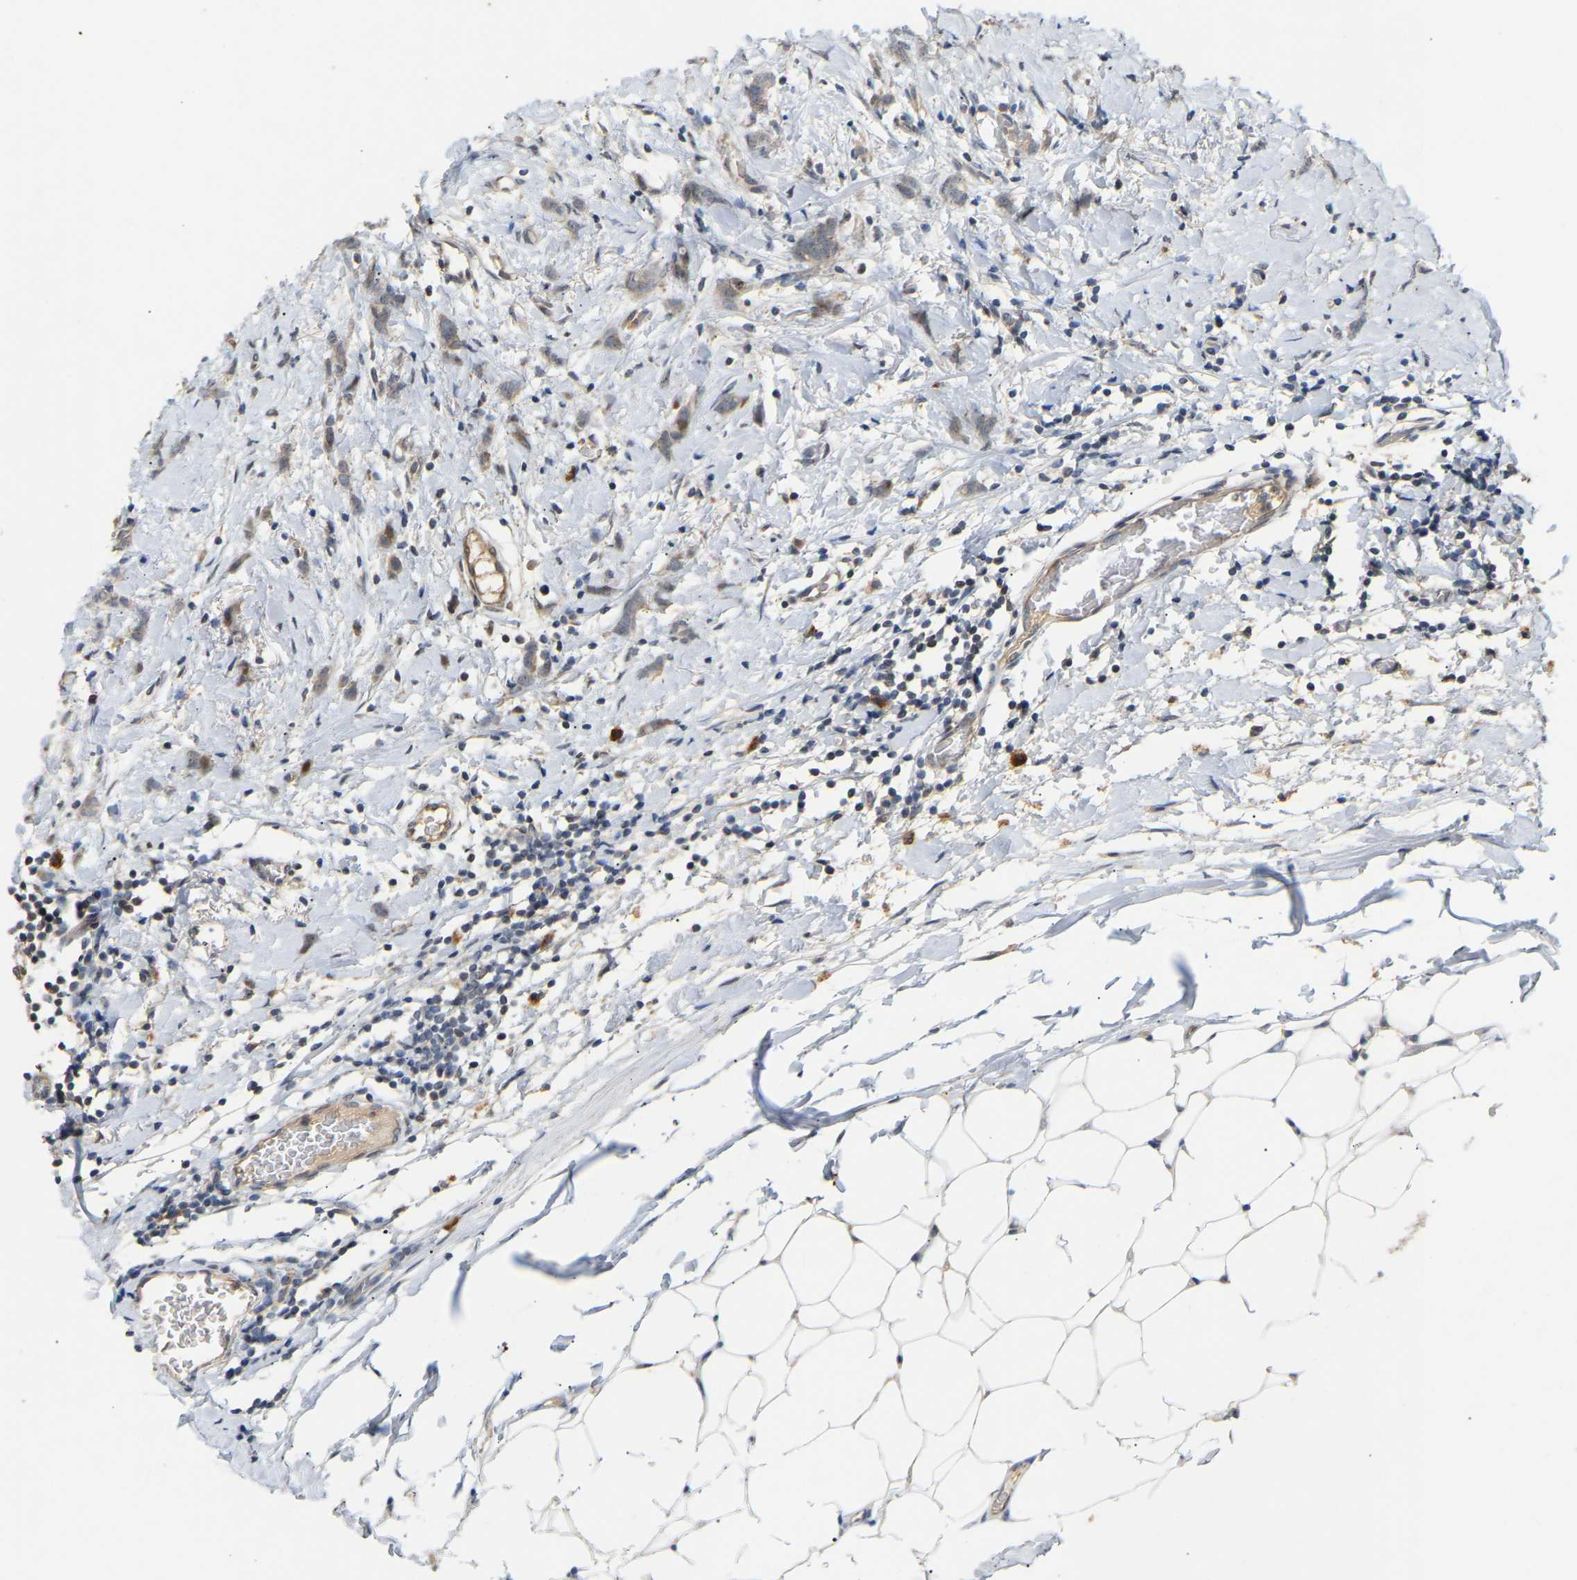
{"staining": {"intensity": "weak", "quantity": ">75%", "location": "cytoplasmic/membranous"}, "tissue": "breast cancer", "cell_type": "Tumor cells", "image_type": "cancer", "snomed": [{"axis": "morphology", "description": "Lobular carcinoma, in situ"}, {"axis": "morphology", "description": "Lobular carcinoma"}, {"axis": "topography", "description": "Breast"}], "caption": "Protein staining reveals weak cytoplasmic/membranous expression in about >75% of tumor cells in breast lobular carcinoma.", "gene": "PTPN4", "patient": {"sex": "female", "age": 41}}